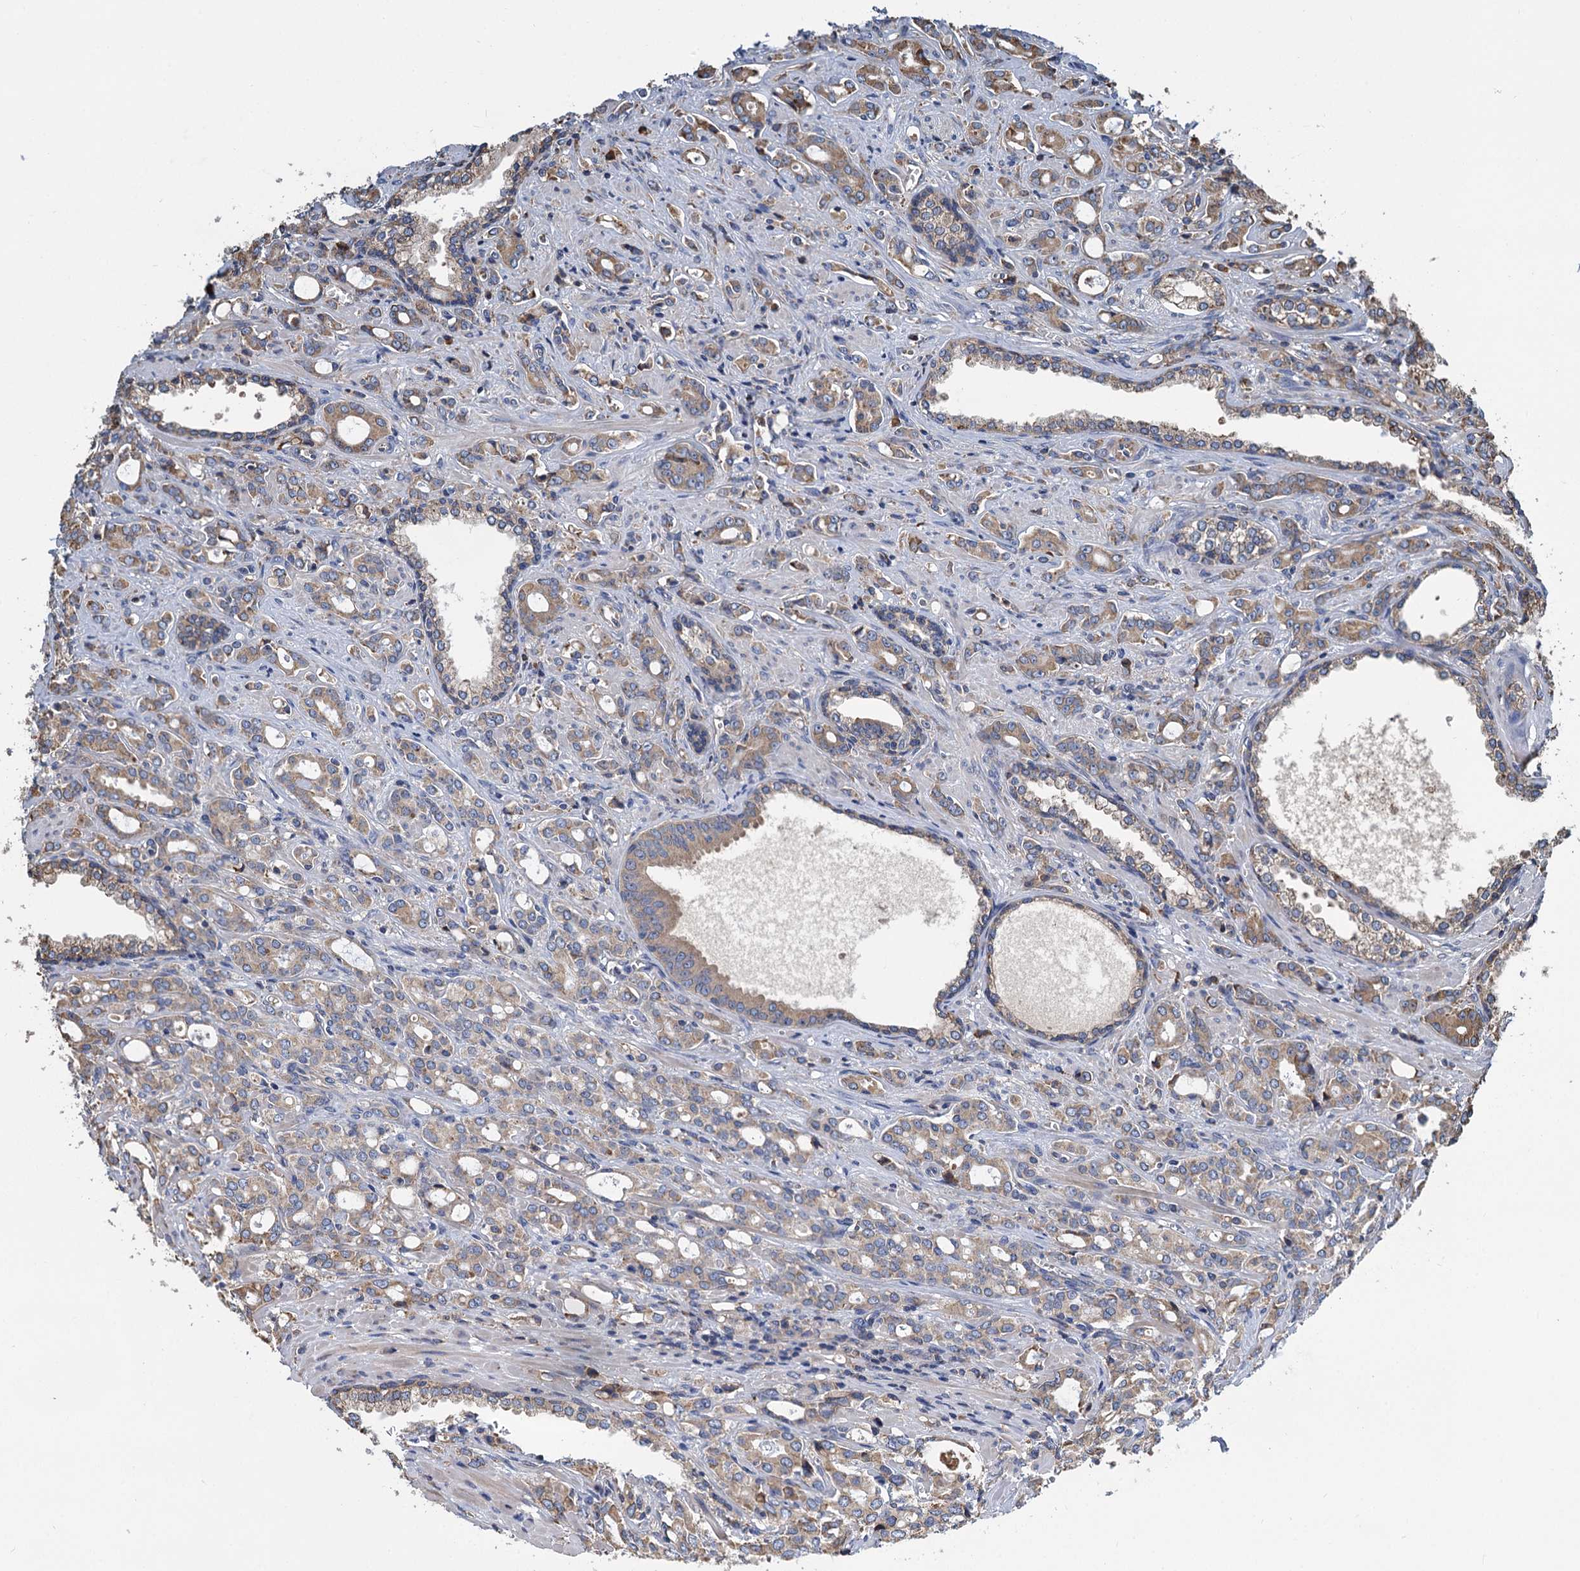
{"staining": {"intensity": "moderate", "quantity": ">75%", "location": "cytoplasmic/membranous"}, "tissue": "prostate cancer", "cell_type": "Tumor cells", "image_type": "cancer", "snomed": [{"axis": "morphology", "description": "Adenocarcinoma, High grade"}, {"axis": "topography", "description": "Prostate"}], "caption": "A micrograph of human adenocarcinoma (high-grade) (prostate) stained for a protein demonstrates moderate cytoplasmic/membranous brown staining in tumor cells. (DAB (3,3'-diaminobenzidine) IHC, brown staining for protein, blue staining for nuclei).", "gene": "LINS1", "patient": {"sex": "male", "age": 72}}